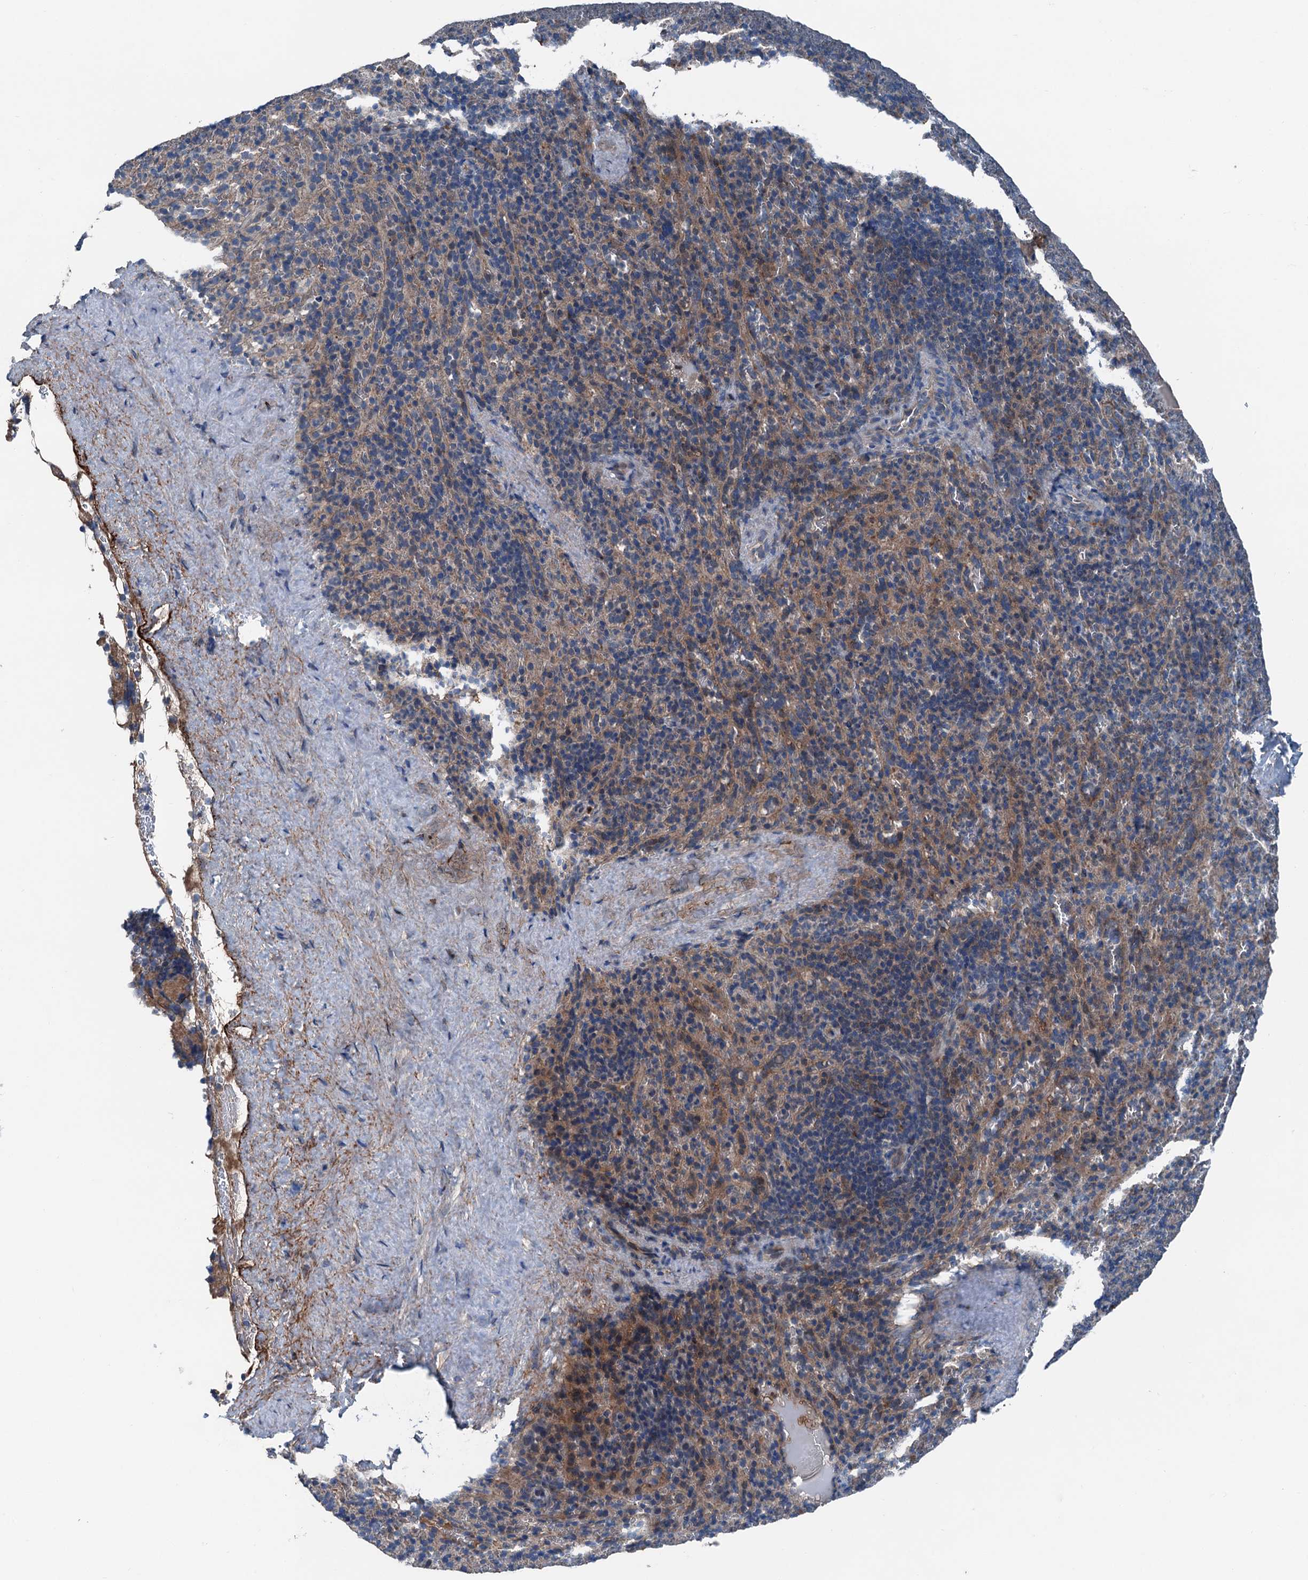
{"staining": {"intensity": "negative", "quantity": "none", "location": "none"}, "tissue": "spleen", "cell_type": "Cells in red pulp", "image_type": "normal", "snomed": [{"axis": "morphology", "description": "Normal tissue, NOS"}, {"axis": "topography", "description": "Spleen"}], "caption": "A micrograph of human spleen is negative for staining in cells in red pulp. (Stains: DAB immunohistochemistry with hematoxylin counter stain, Microscopy: brightfield microscopy at high magnification).", "gene": "SLC2A10", "patient": {"sex": "female", "age": 21}}